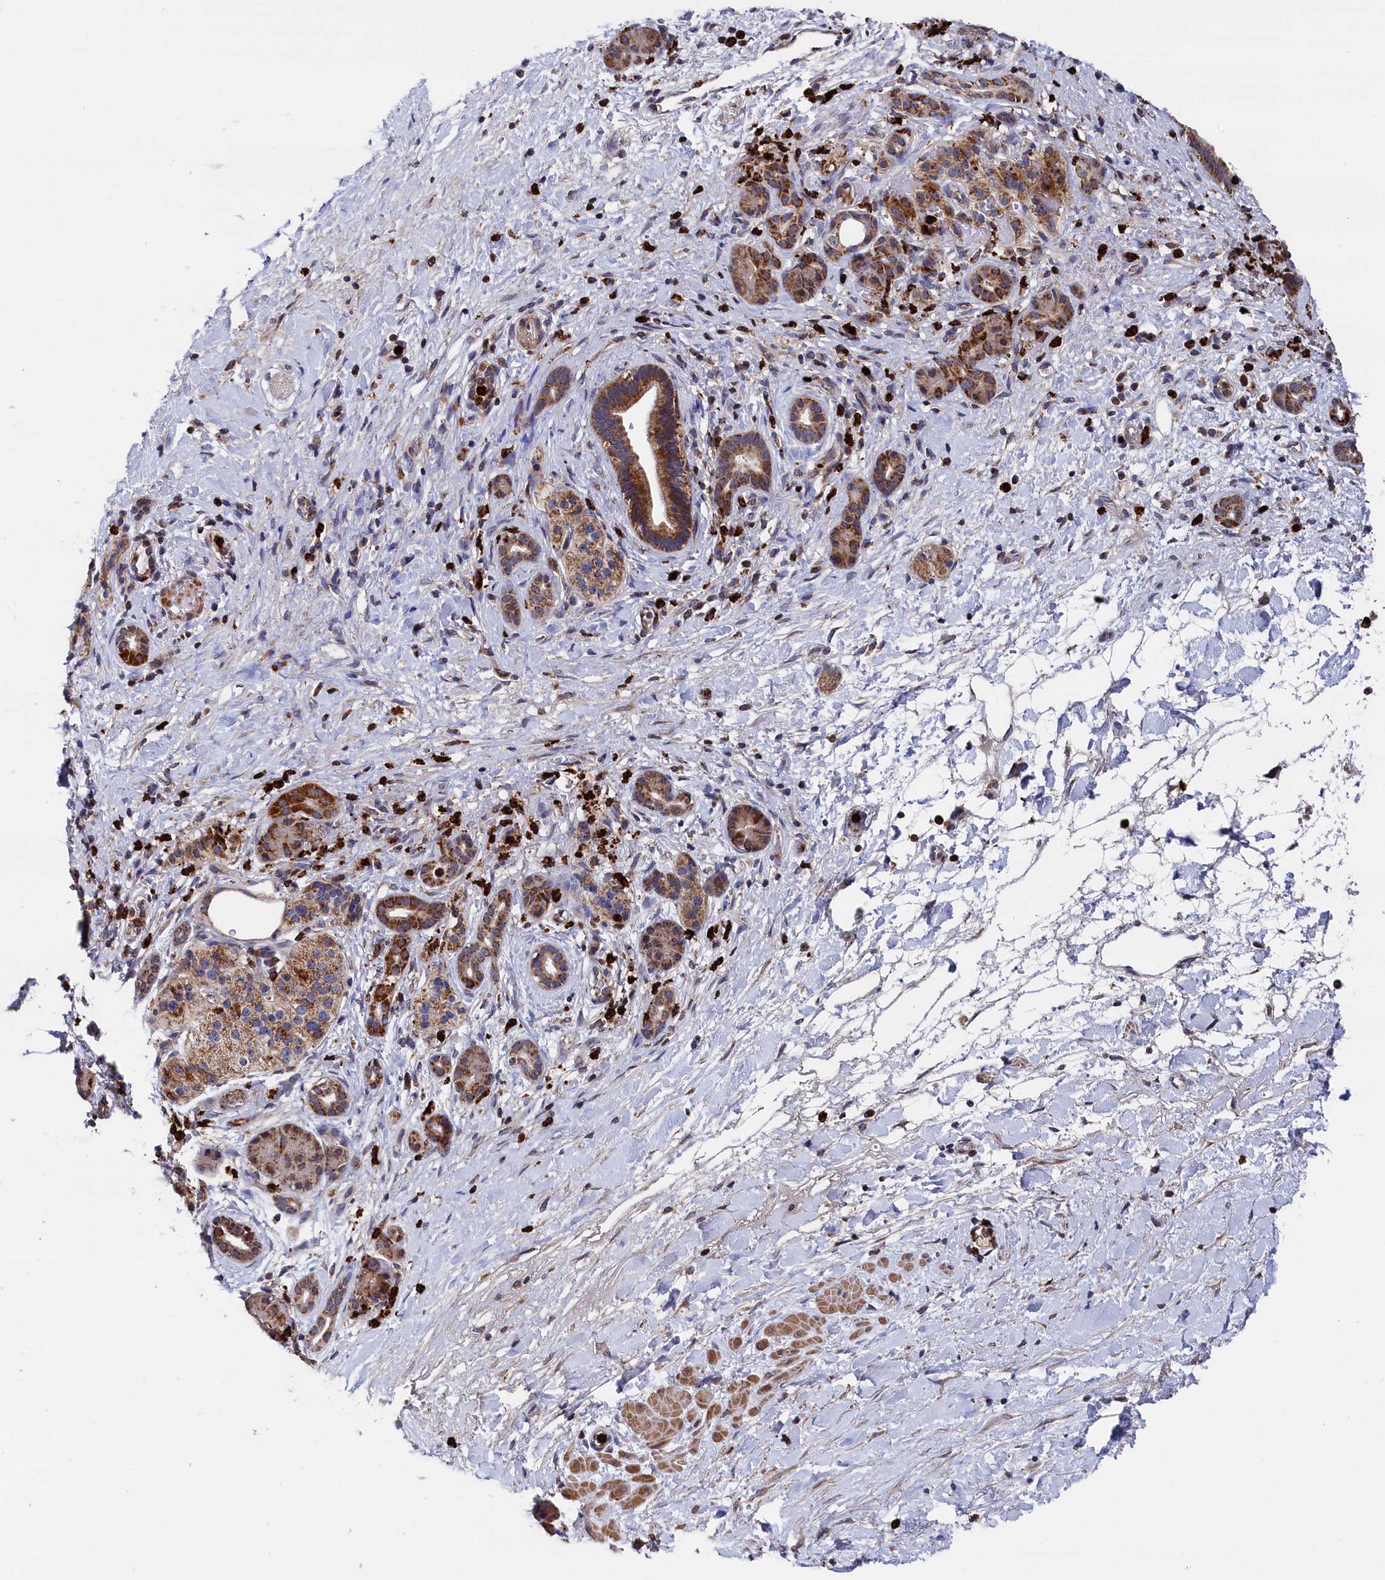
{"staining": {"intensity": "moderate", "quantity": ">75%", "location": "cytoplasmic/membranous"}, "tissue": "pancreatic cancer", "cell_type": "Tumor cells", "image_type": "cancer", "snomed": [{"axis": "morphology", "description": "Normal tissue, NOS"}, {"axis": "morphology", "description": "Adenocarcinoma, NOS"}, {"axis": "topography", "description": "Pancreas"}, {"axis": "topography", "description": "Peripheral nerve tissue"}], "caption": "Immunohistochemical staining of pancreatic adenocarcinoma reveals medium levels of moderate cytoplasmic/membranous protein expression in about >75% of tumor cells. The staining was performed using DAB (3,3'-diaminobenzidine) to visualize the protein expression in brown, while the nuclei were stained in blue with hematoxylin (Magnification: 20x).", "gene": "CHCHD1", "patient": {"sex": "female", "age": 77}}